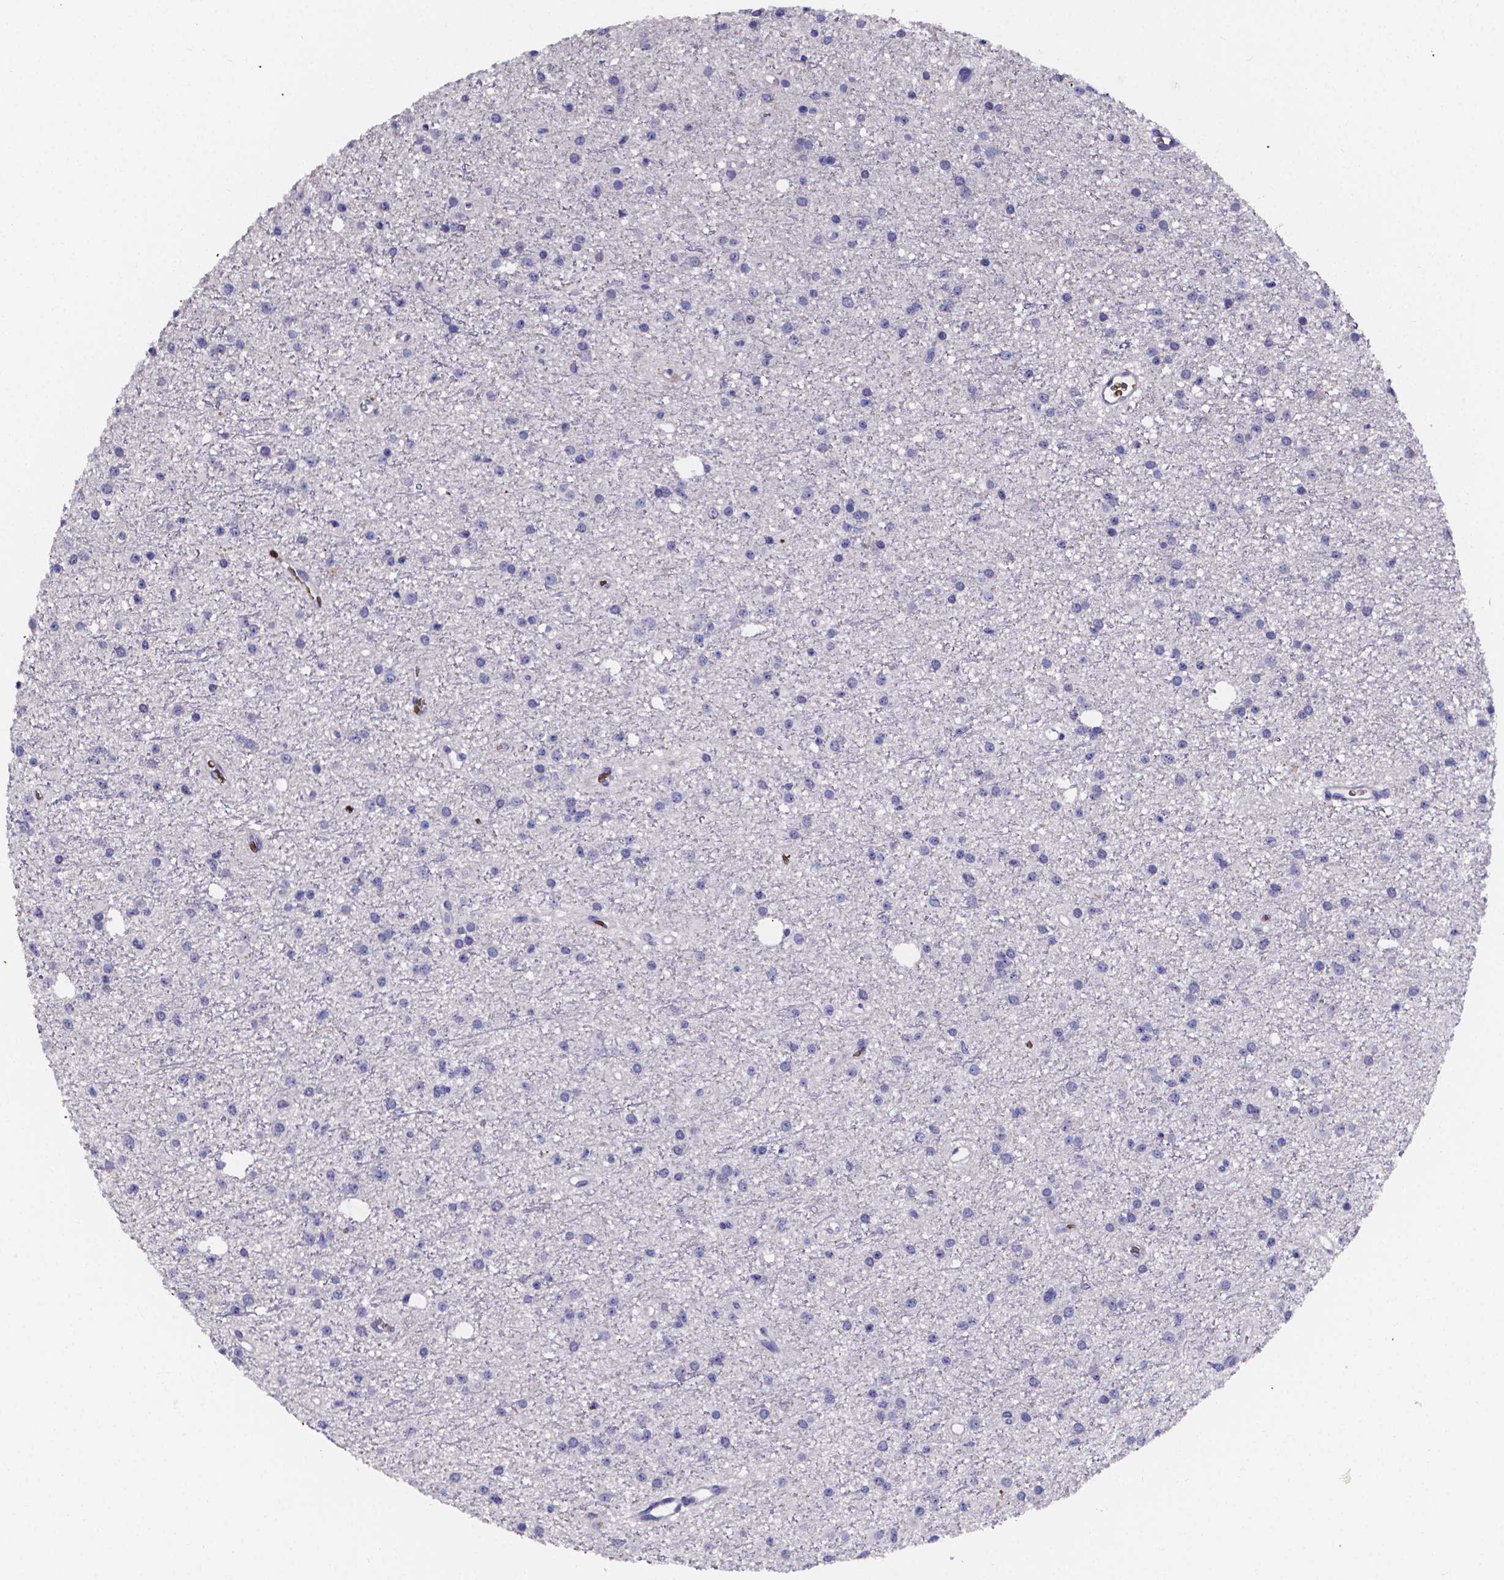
{"staining": {"intensity": "negative", "quantity": "none", "location": "none"}, "tissue": "glioma", "cell_type": "Tumor cells", "image_type": "cancer", "snomed": [{"axis": "morphology", "description": "Glioma, malignant, Low grade"}, {"axis": "topography", "description": "Brain"}], "caption": "Tumor cells are negative for protein expression in human malignant glioma (low-grade).", "gene": "GABRA3", "patient": {"sex": "male", "age": 27}}